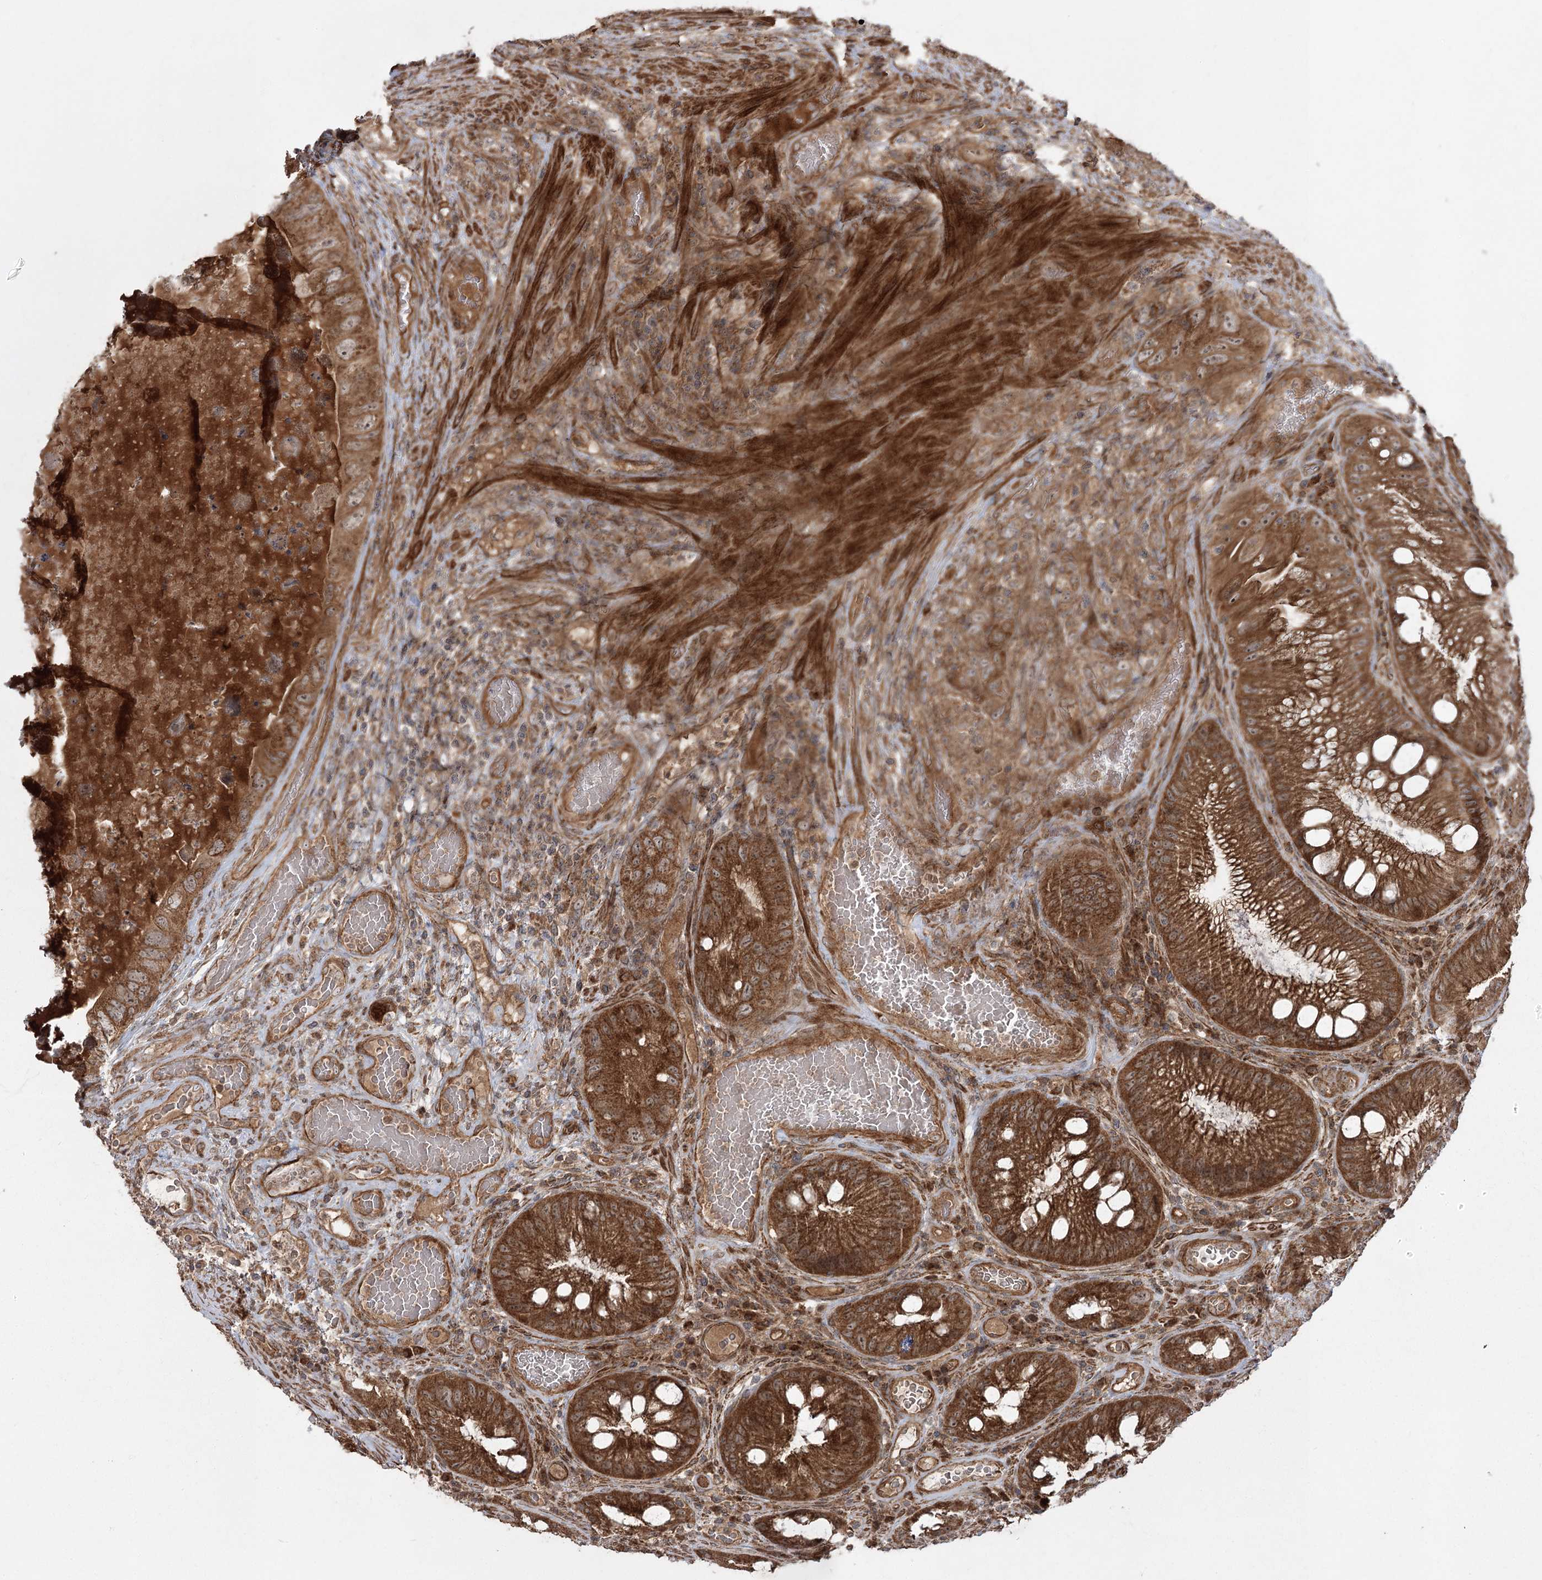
{"staining": {"intensity": "strong", "quantity": ">75%", "location": "cytoplasmic/membranous"}, "tissue": "colorectal cancer", "cell_type": "Tumor cells", "image_type": "cancer", "snomed": [{"axis": "morphology", "description": "Adenocarcinoma, NOS"}, {"axis": "topography", "description": "Rectum"}], "caption": "This is an image of immunohistochemistry (IHC) staining of colorectal adenocarcinoma, which shows strong staining in the cytoplasmic/membranous of tumor cells.", "gene": "CPLANE1", "patient": {"sex": "male", "age": 63}}